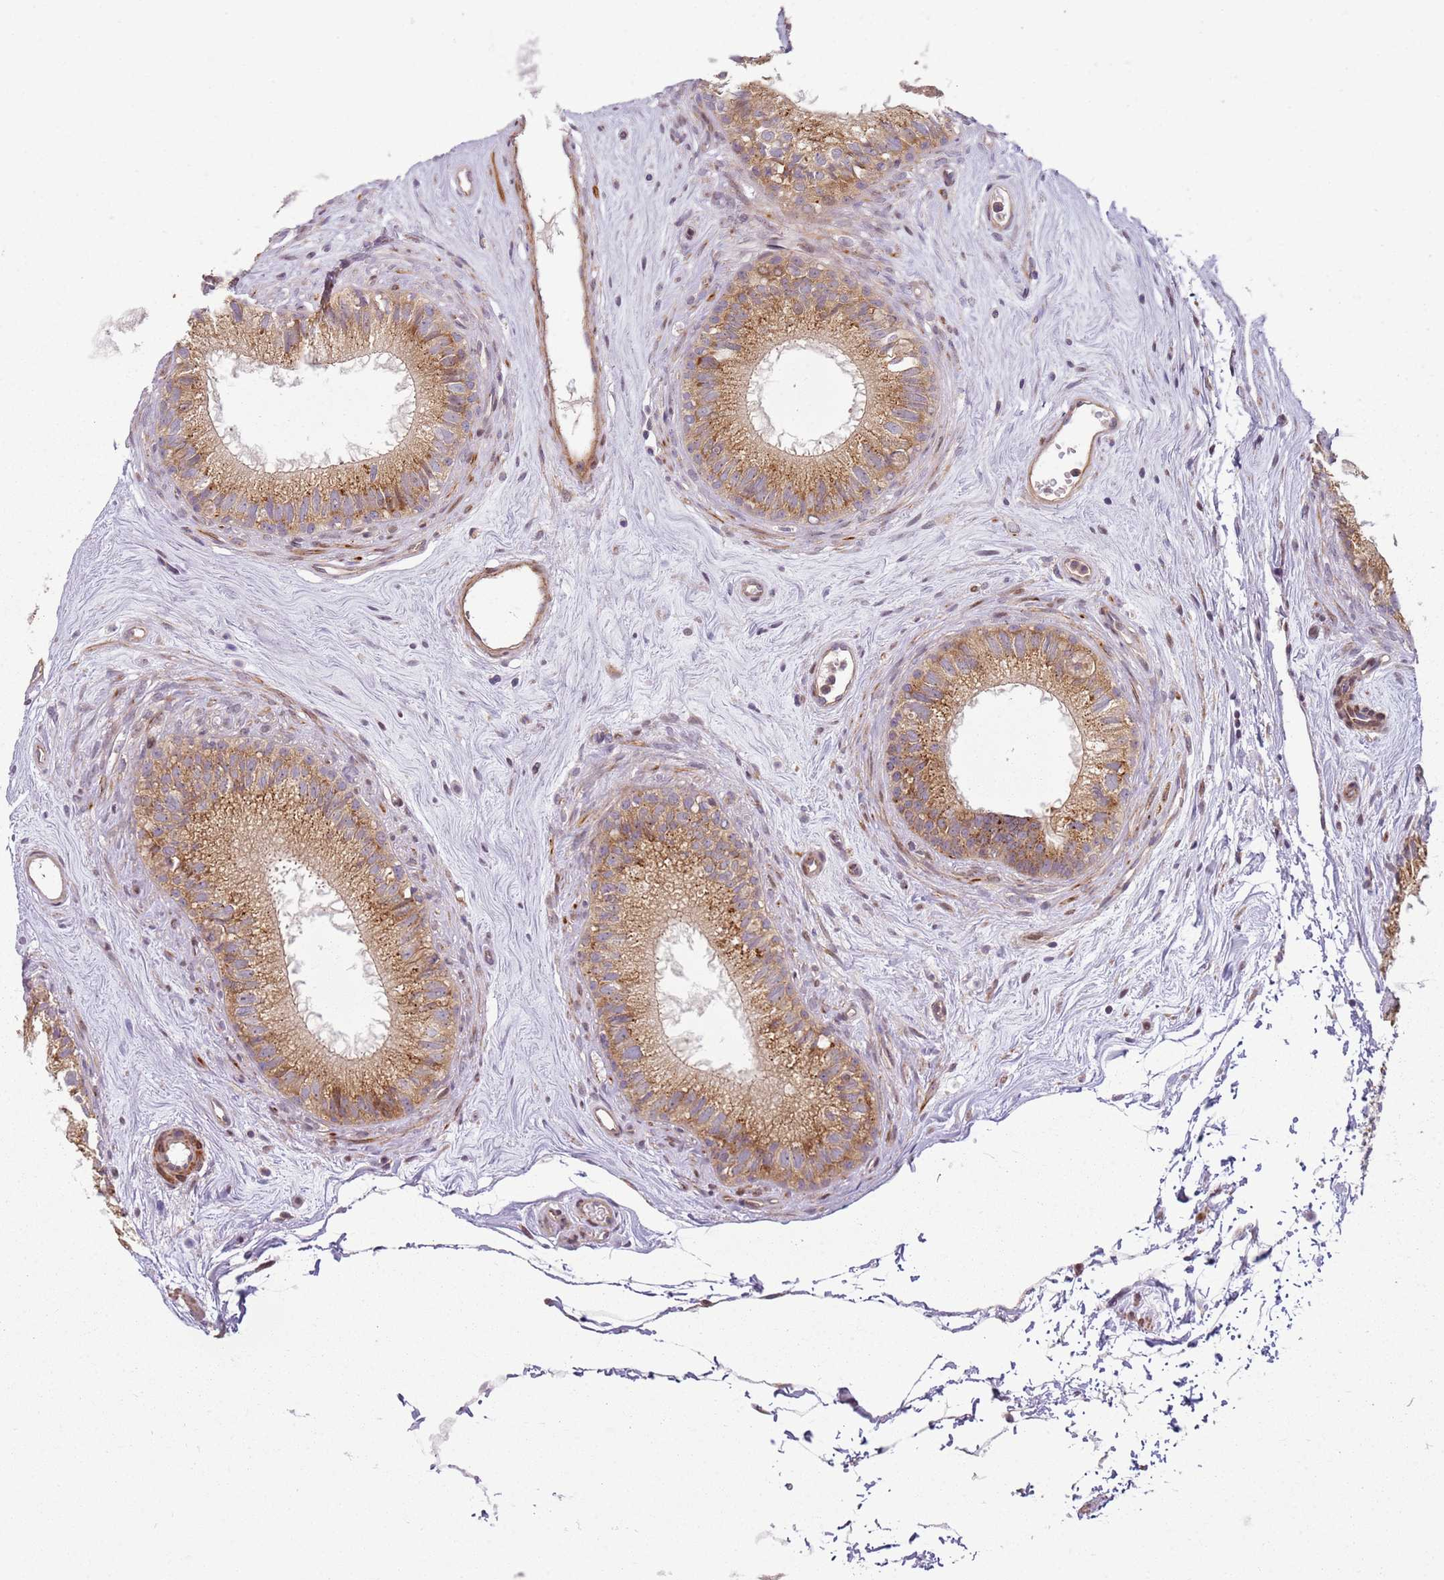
{"staining": {"intensity": "strong", "quantity": ">75%", "location": "cytoplasmic/membranous"}, "tissue": "epididymis", "cell_type": "Glandular cells", "image_type": "normal", "snomed": [{"axis": "morphology", "description": "Normal tissue, NOS"}, {"axis": "topography", "description": "Epididymis"}], "caption": "DAB (3,3'-diaminobenzidine) immunohistochemical staining of unremarkable epididymis displays strong cytoplasmic/membranous protein expression in approximately >75% of glandular cells. (IHC, brightfield microscopy, high magnification).", "gene": "PVRIG", "patient": {"sex": "male", "age": 71}}